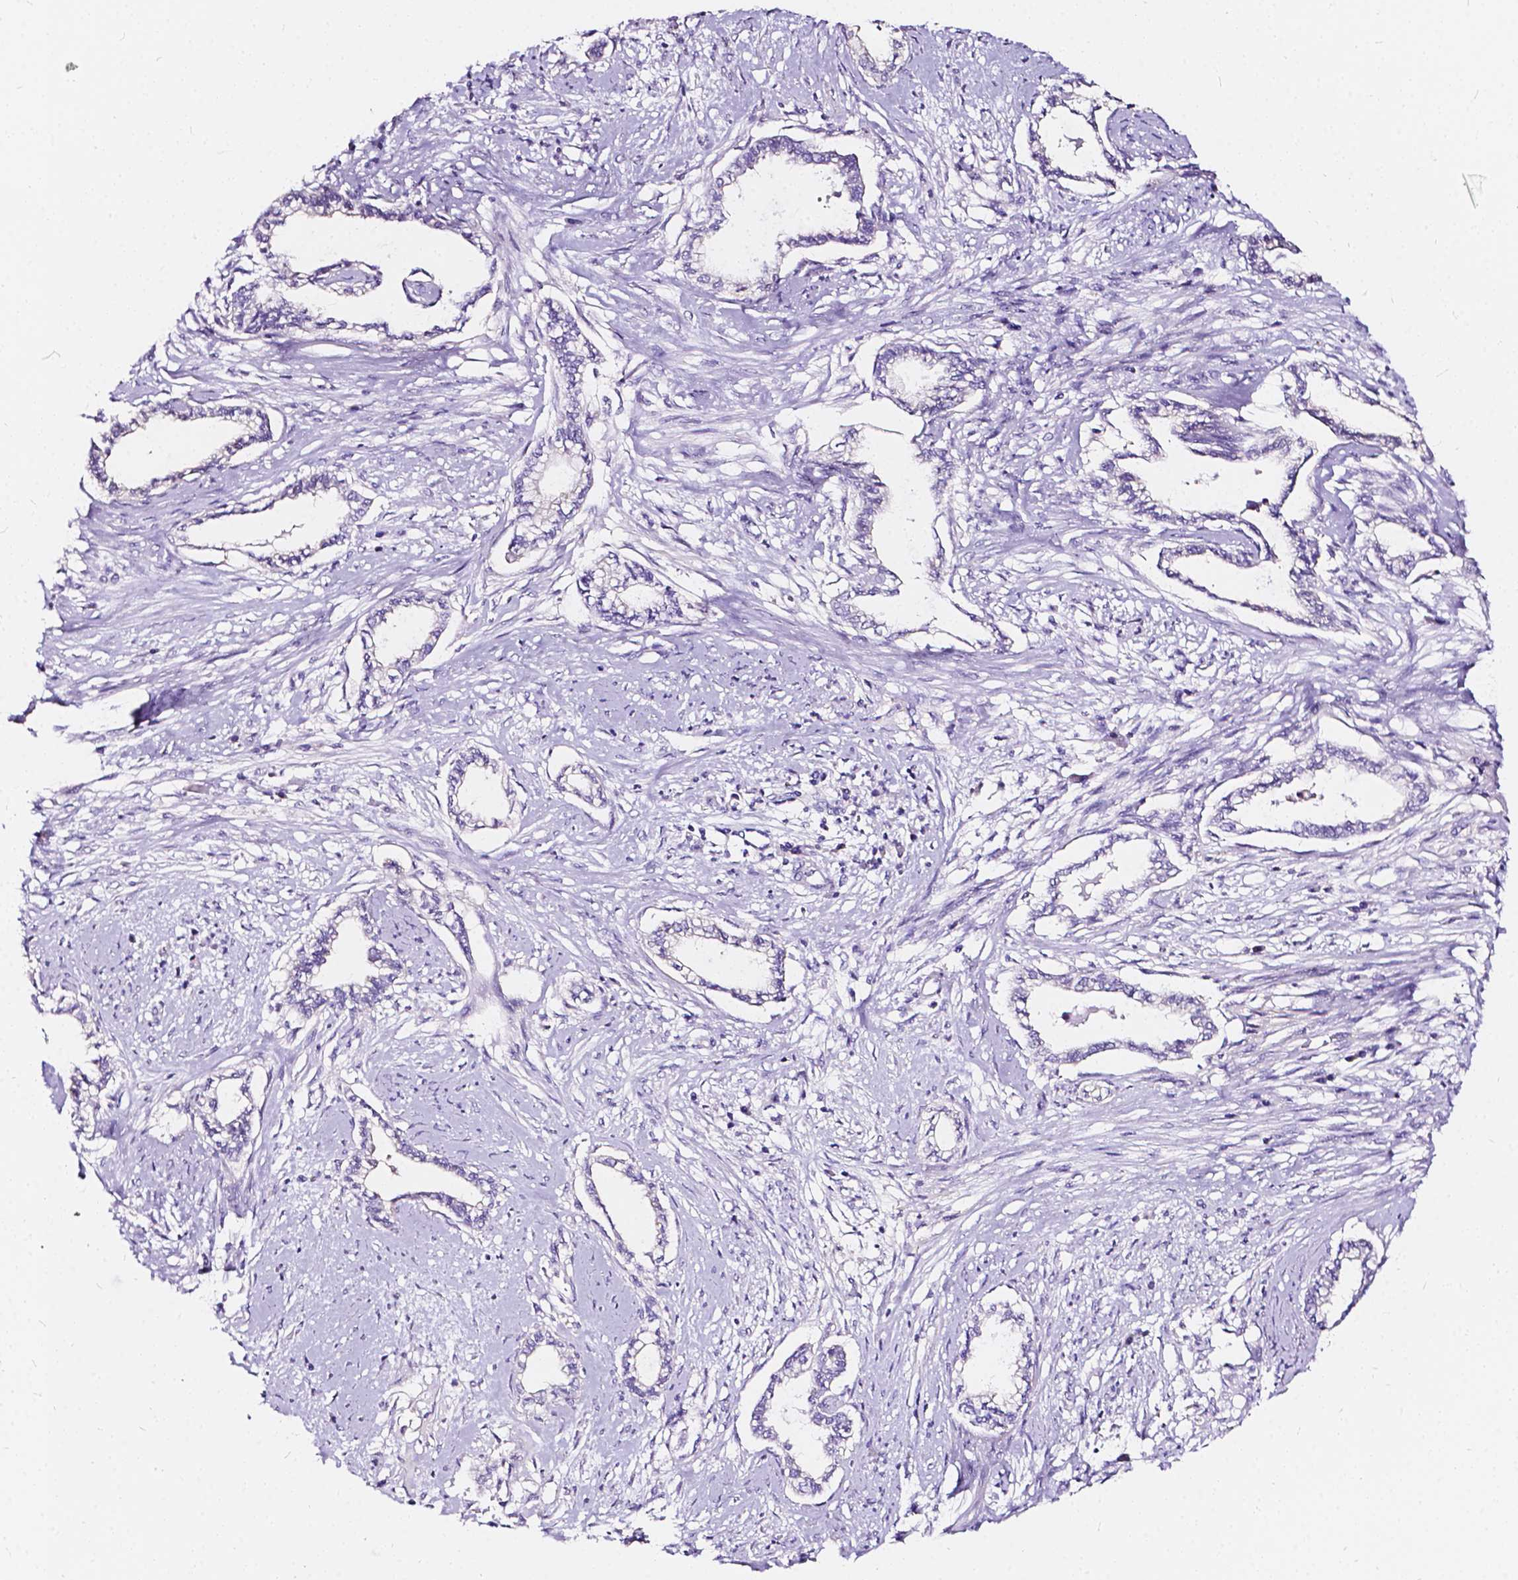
{"staining": {"intensity": "negative", "quantity": "none", "location": "none"}, "tissue": "cervical cancer", "cell_type": "Tumor cells", "image_type": "cancer", "snomed": [{"axis": "morphology", "description": "Adenocarcinoma, NOS"}, {"axis": "topography", "description": "Cervix"}], "caption": "This is an IHC micrograph of human adenocarcinoma (cervical). There is no staining in tumor cells.", "gene": "CLSTN2", "patient": {"sex": "female", "age": 62}}